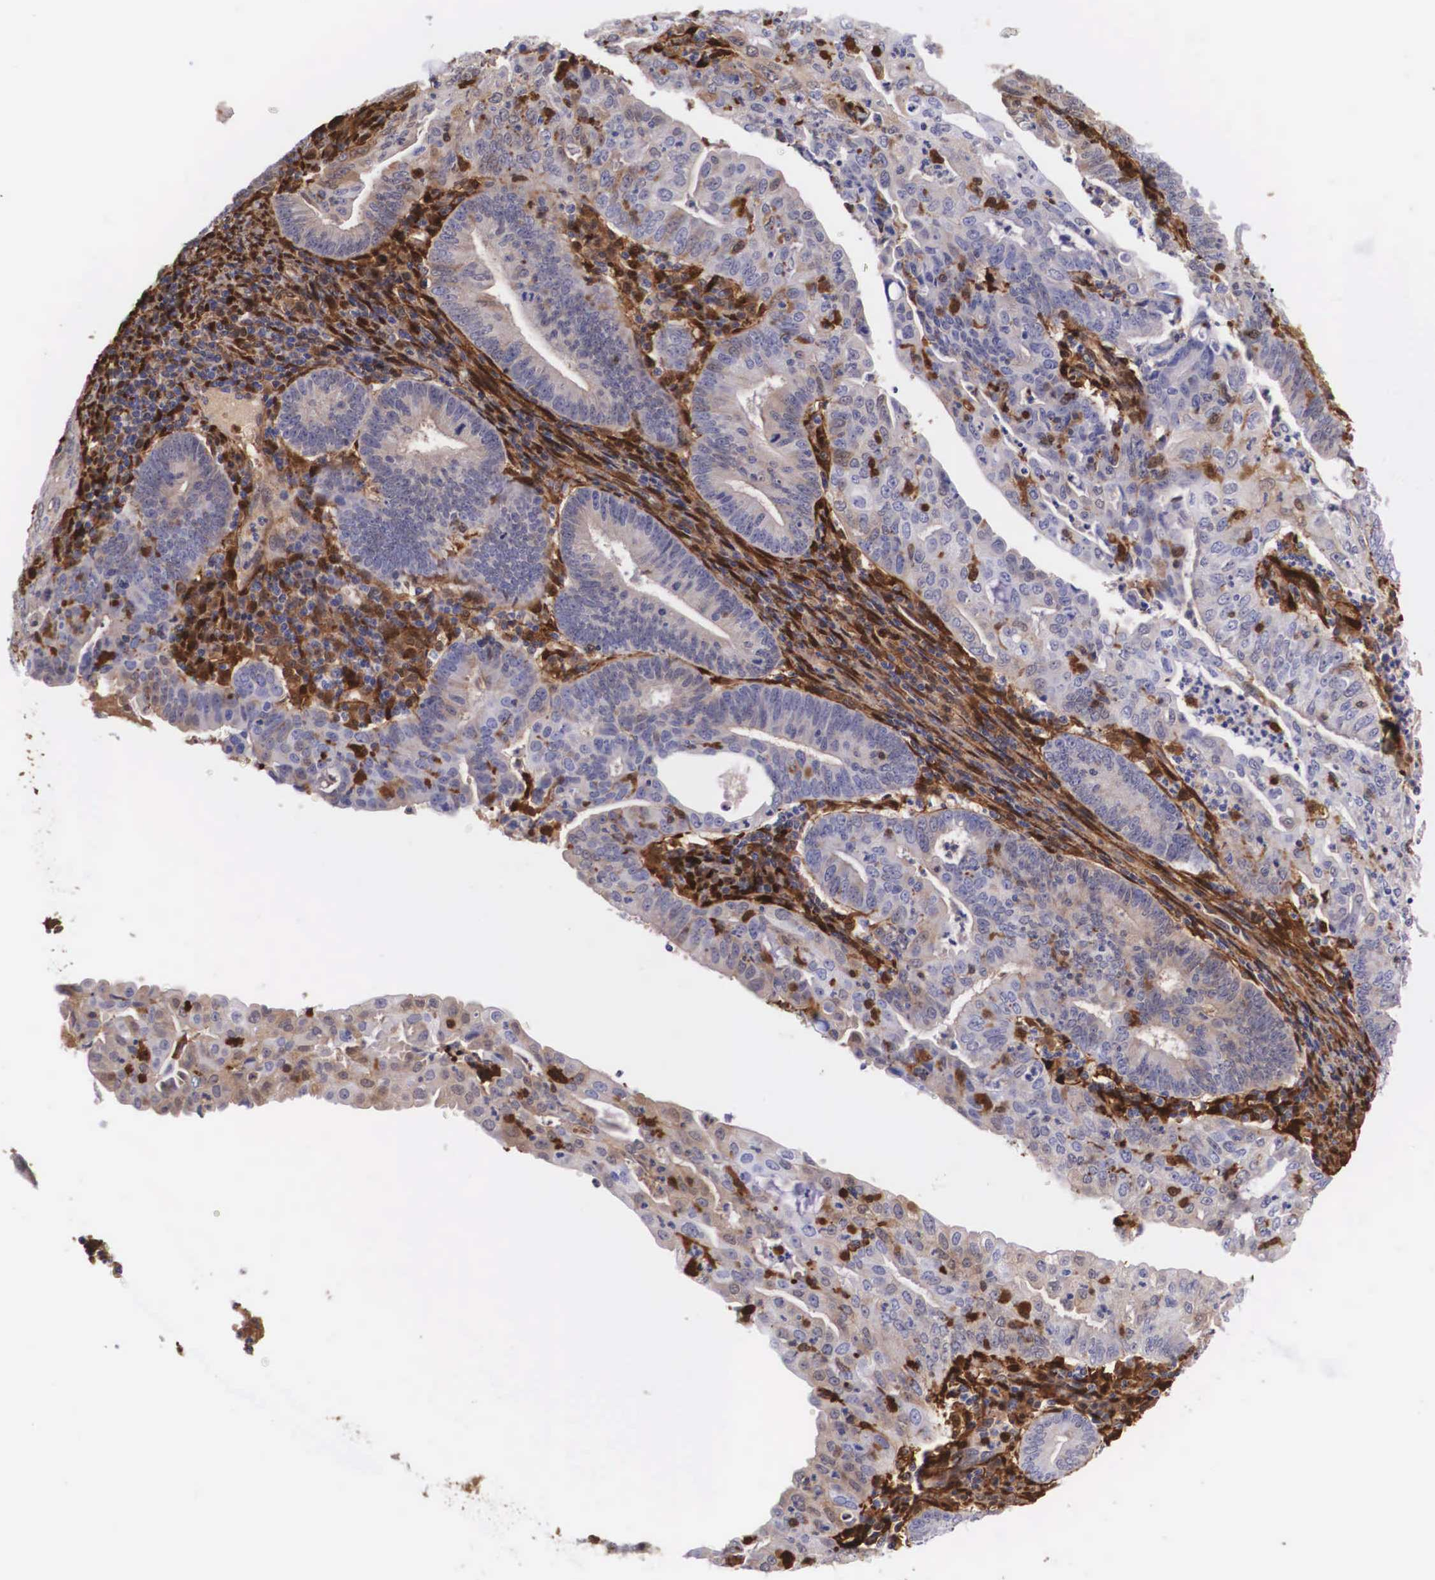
{"staining": {"intensity": "weak", "quantity": "<25%", "location": "cytoplasmic/membranous"}, "tissue": "endometrial cancer", "cell_type": "Tumor cells", "image_type": "cancer", "snomed": [{"axis": "morphology", "description": "Adenocarcinoma, NOS"}, {"axis": "topography", "description": "Endometrium"}], "caption": "DAB immunohistochemical staining of endometrial cancer (adenocarcinoma) displays no significant expression in tumor cells.", "gene": "LGALS1", "patient": {"sex": "female", "age": 60}}